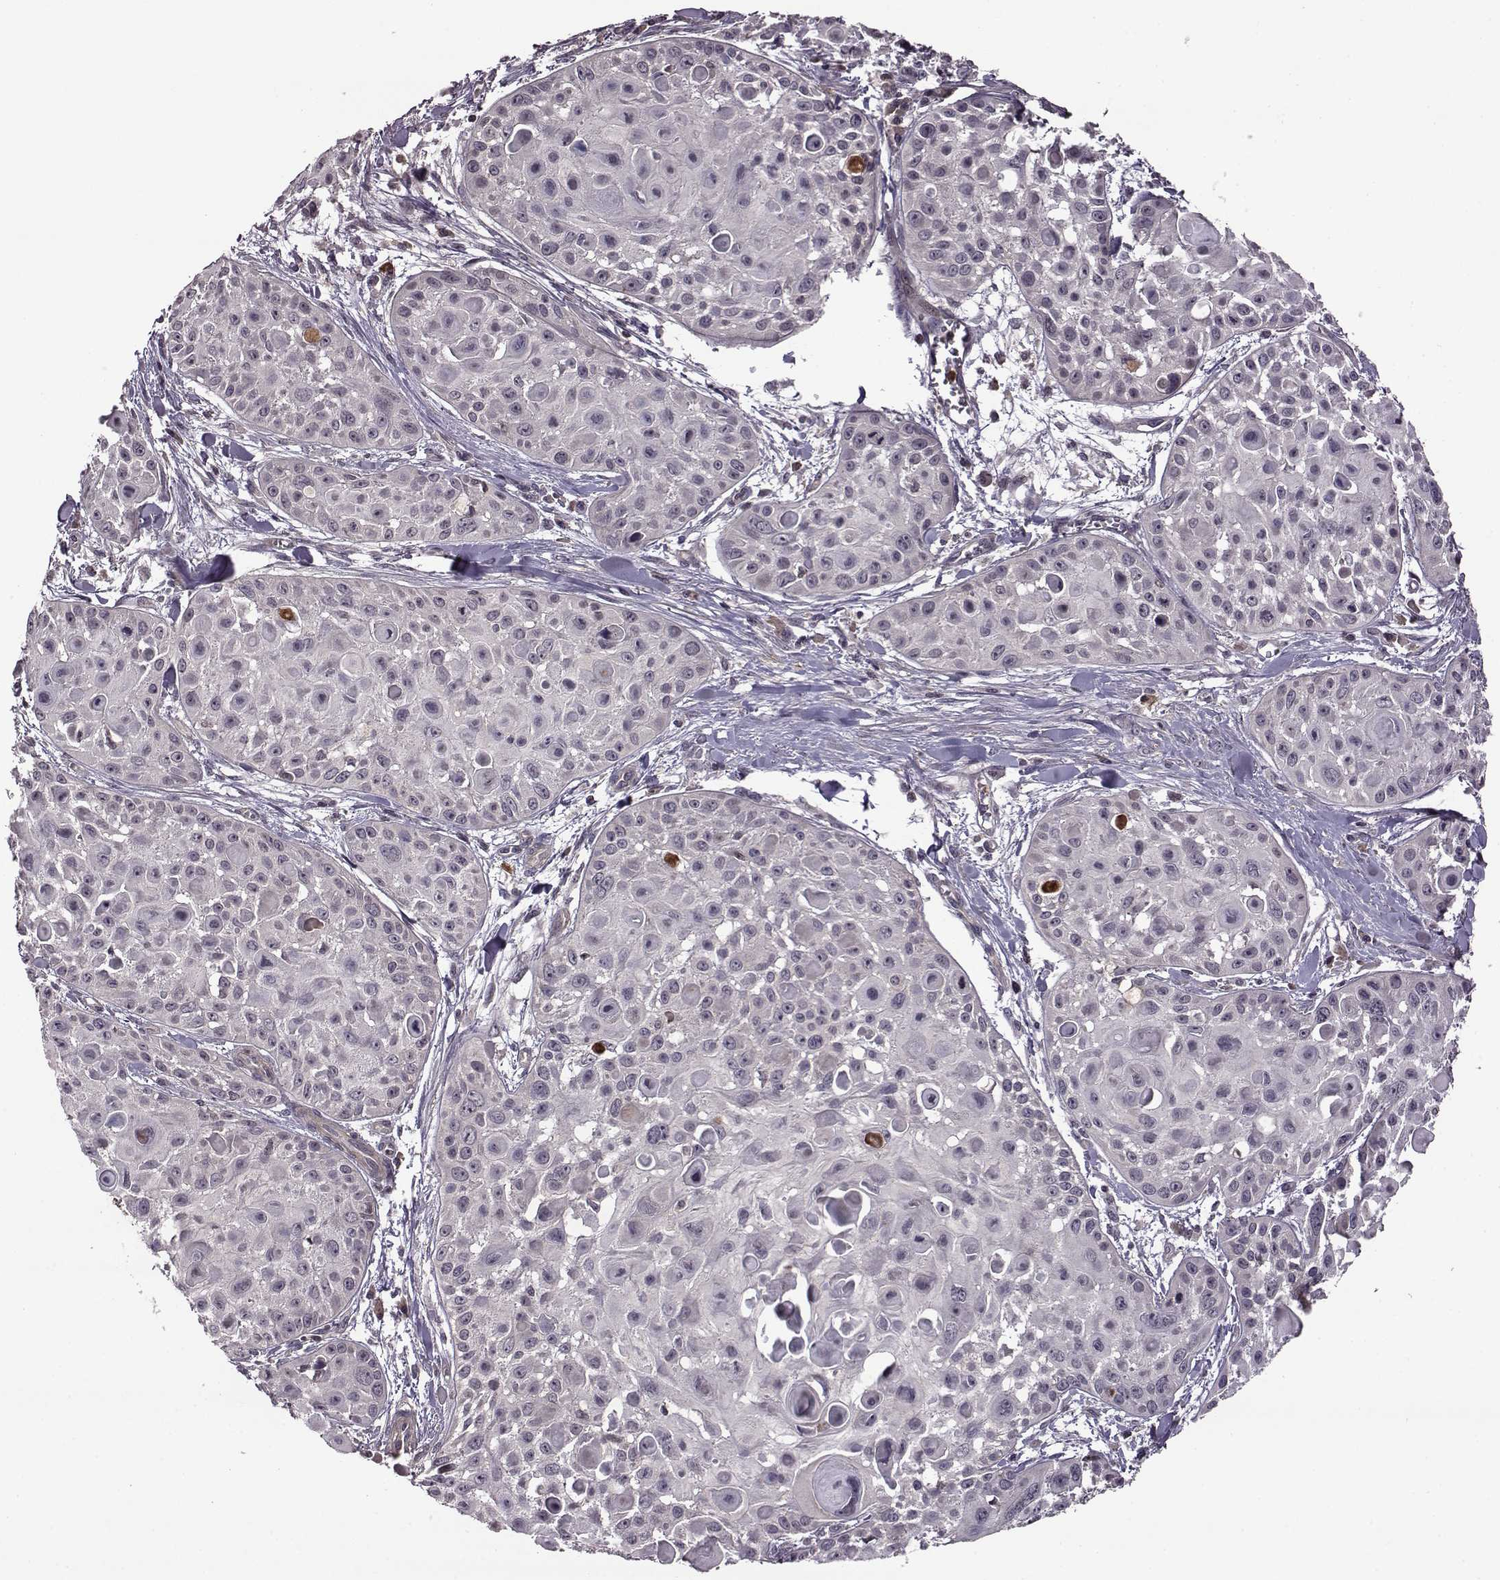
{"staining": {"intensity": "negative", "quantity": "none", "location": "none"}, "tissue": "skin cancer", "cell_type": "Tumor cells", "image_type": "cancer", "snomed": [{"axis": "morphology", "description": "Squamous cell carcinoma, NOS"}, {"axis": "topography", "description": "Skin"}, {"axis": "topography", "description": "Anal"}], "caption": "Immunohistochemistry histopathology image of neoplastic tissue: skin cancer stained with DAB (3,3'-diaminobenzidine) demonstrates no significant protein positivity in tumor cells. (Immunohistochemistry, brightfield microscopy, high magnification).", "gene": "TRMU", "patient": {"sex": "female", "age": 75}}